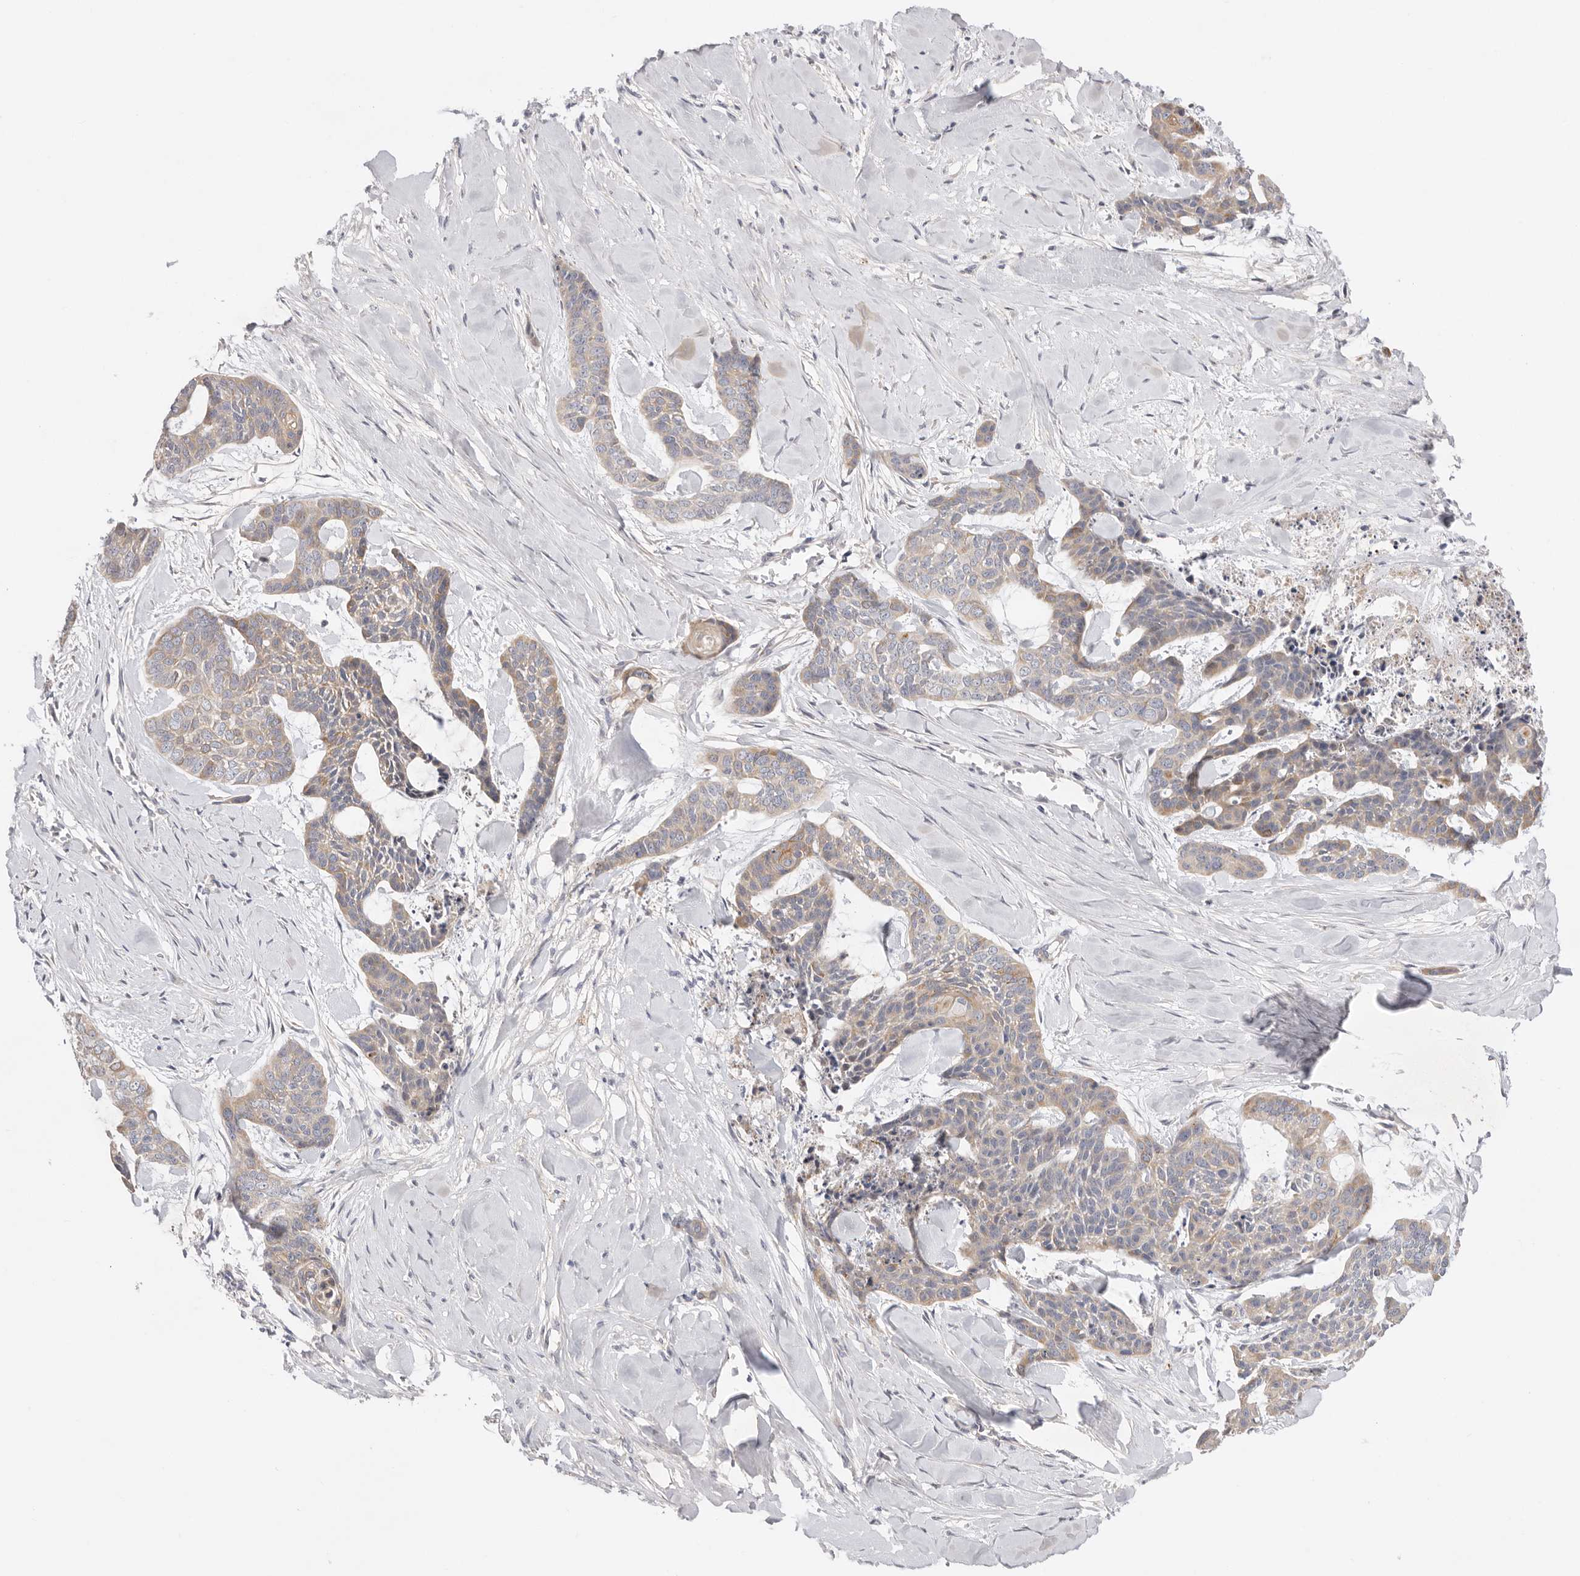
{"staining": {"intensity": "weak", "quantity": ">75%", "location": "cytoplasmic/membranous"}, "tissue": "skin cancer", "cell_type": "Tumor cells", "image_type": "cancer", "snomed": [{"axis": "morphology", "description": "Basal cell carcinoma"}, {"axis": "topography", "description": "Skin"}], "caption": "A high-resolution histopathology image shows IHC staining of basal cell carcinoma (skin), which reveals weak cytoplasmic/membranous expression in approximately >75% of tumor cells. (IHC, brightfield microscopy, high magnification).", "gene": "USH1C", "patient": {"sex": "female", "age": 64}}